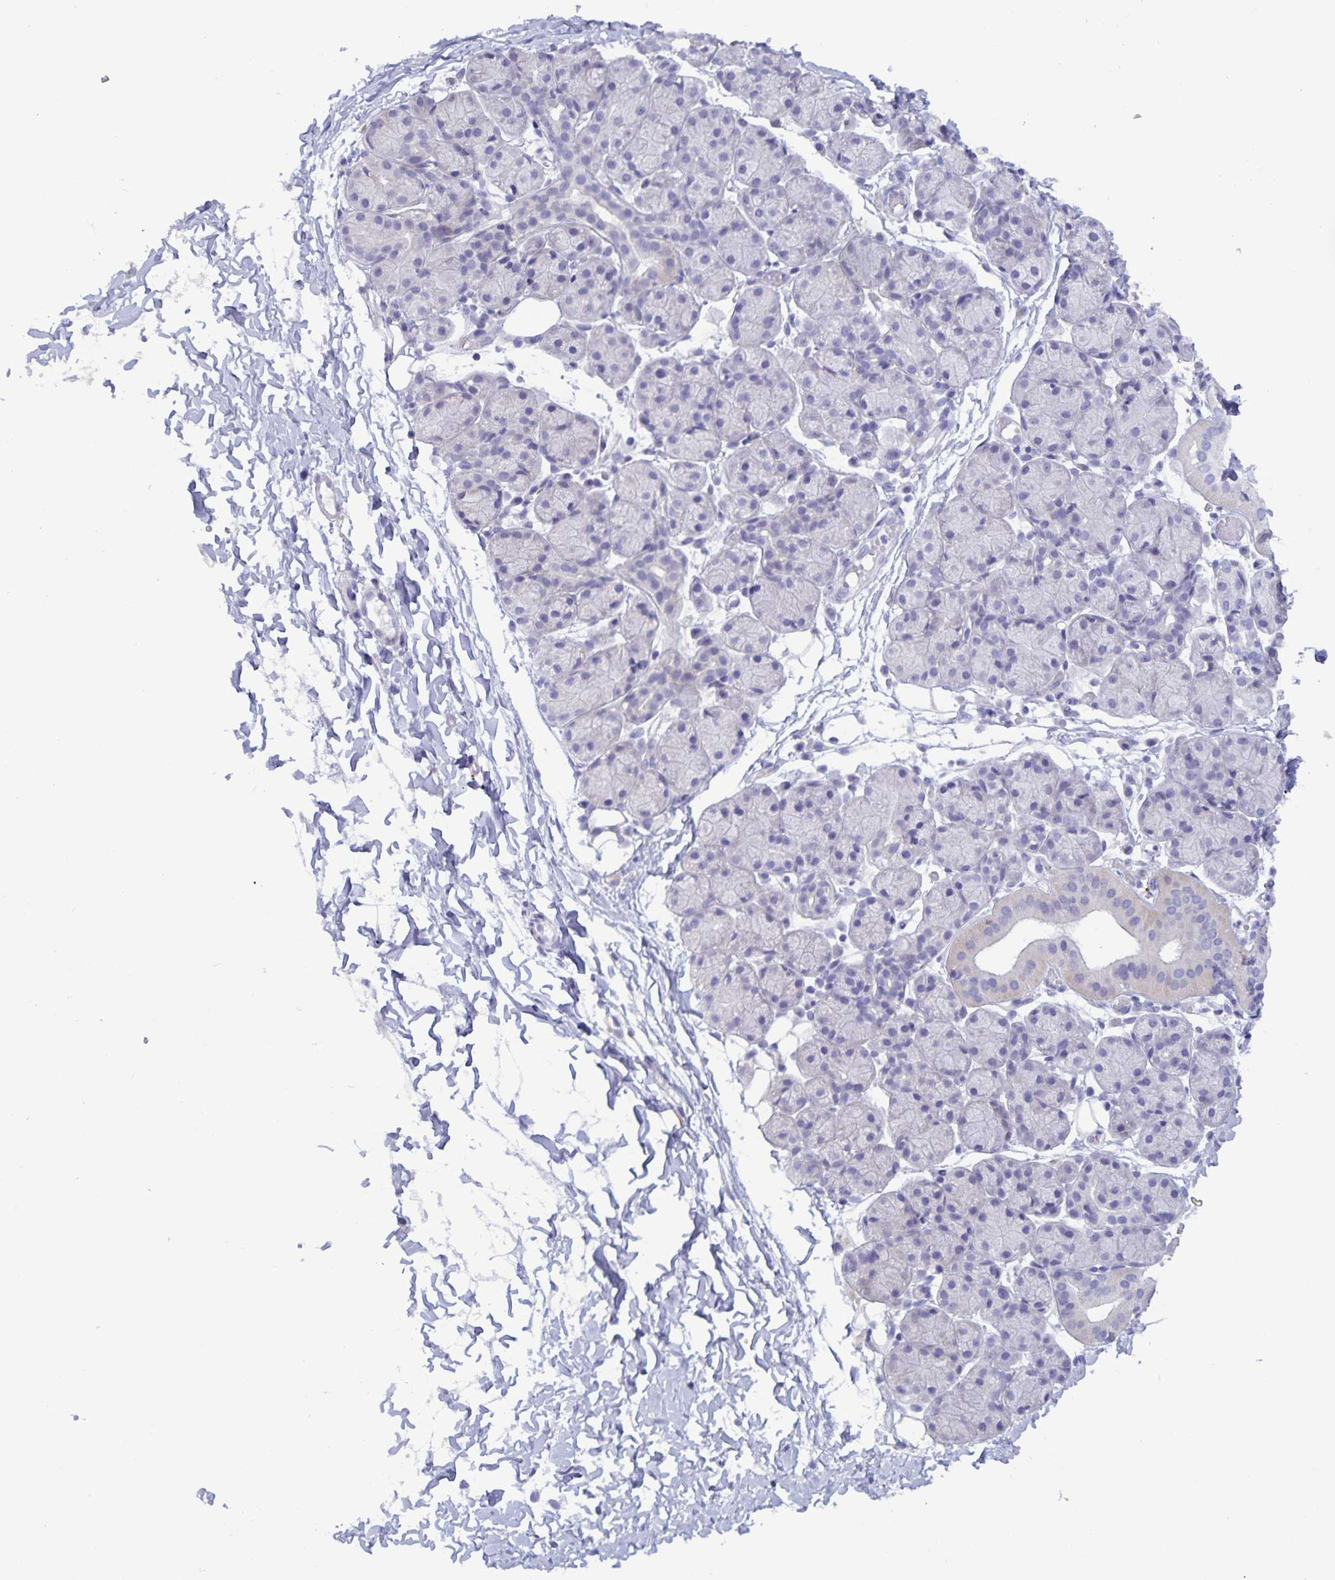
{"staining": {"intensity": "negative", "quantity": "none", "location": "none"}, "tissue": "salivary gland", "cell_type": "Glandular cells", "image_type": "normal", "snomed": [{"axis": "morphology", "description": "Normal tissue, NOS"}, {"axis": "morphology", "description": "Inflammation, NOS"}, {"axis": "topography", "description": "Lymph node"}, {"axis": "topography", "description": "Salivary gland"}], "caption": "Salivary gland stained for a protein using immunohistochemistry demonstrates no expression glandular cells.", "gene": "IBTK", "patient": {"sex": "male", "age": 3}}